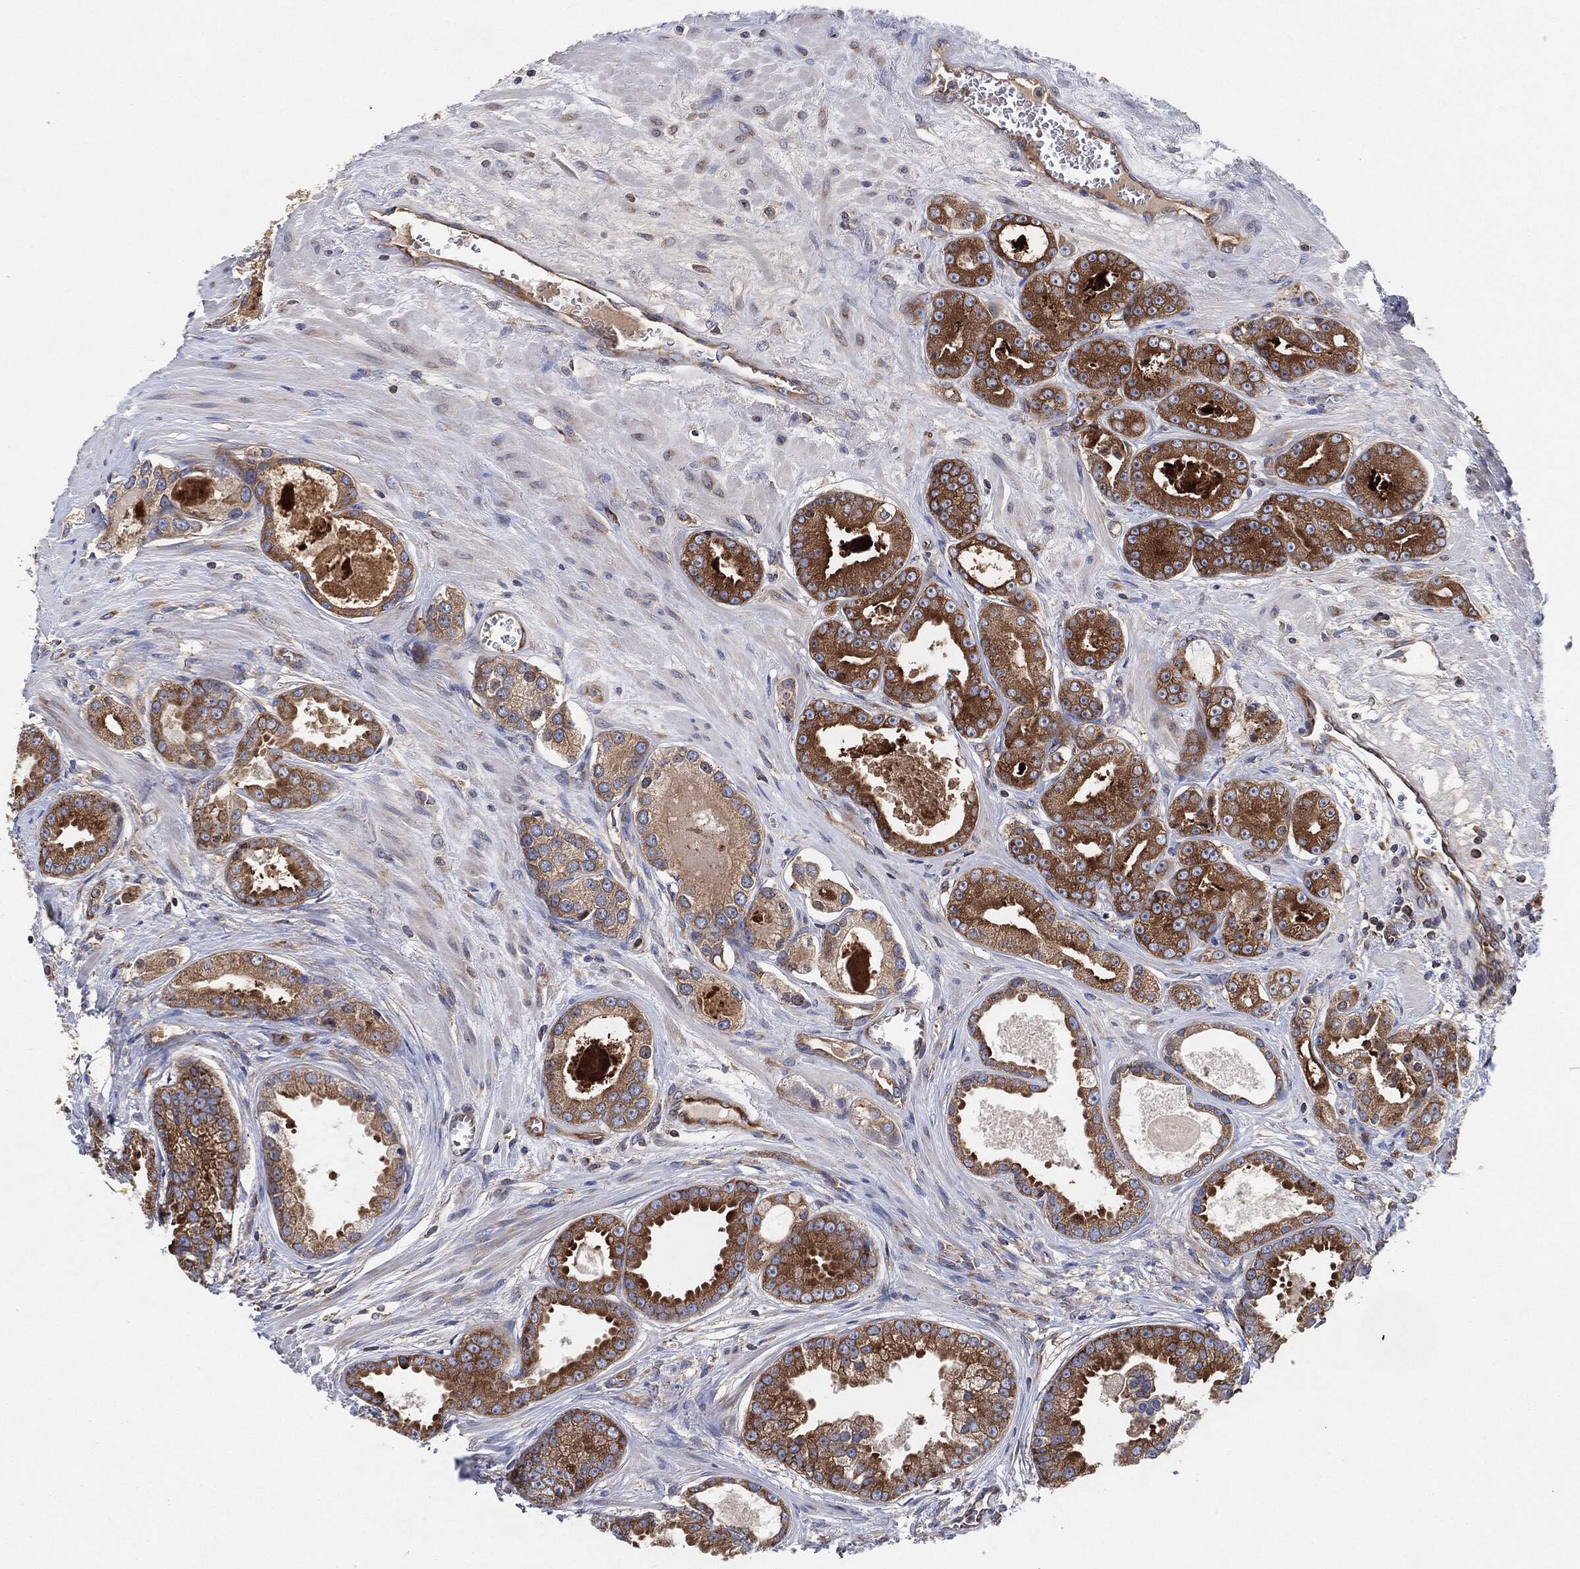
{"staining": {"intensity": "strong", "quantity": ">75%", "location": "cytoplasmic/membranous"}, "tissue": "prostate cancer", "cell_type": "Tumor cells", "image_type": "cancer", "snomed": [{"axis": "morphology", "description": "Adenocarcinoma, NOS"}, {"axis": "topography", "description": "Prostate"}], "caption": "High-magnification brightfield microscopy of adenocarcinoma (prostate) stained with DAB (brown) and counterstained with hematoxylin (blue). tumor cells exhibit strong cytoplasmic/membranous positivity is seen in approximately>75% of cells.", "gene": "EIF2S2", "patient": {"sex": "male", "age": 61}}